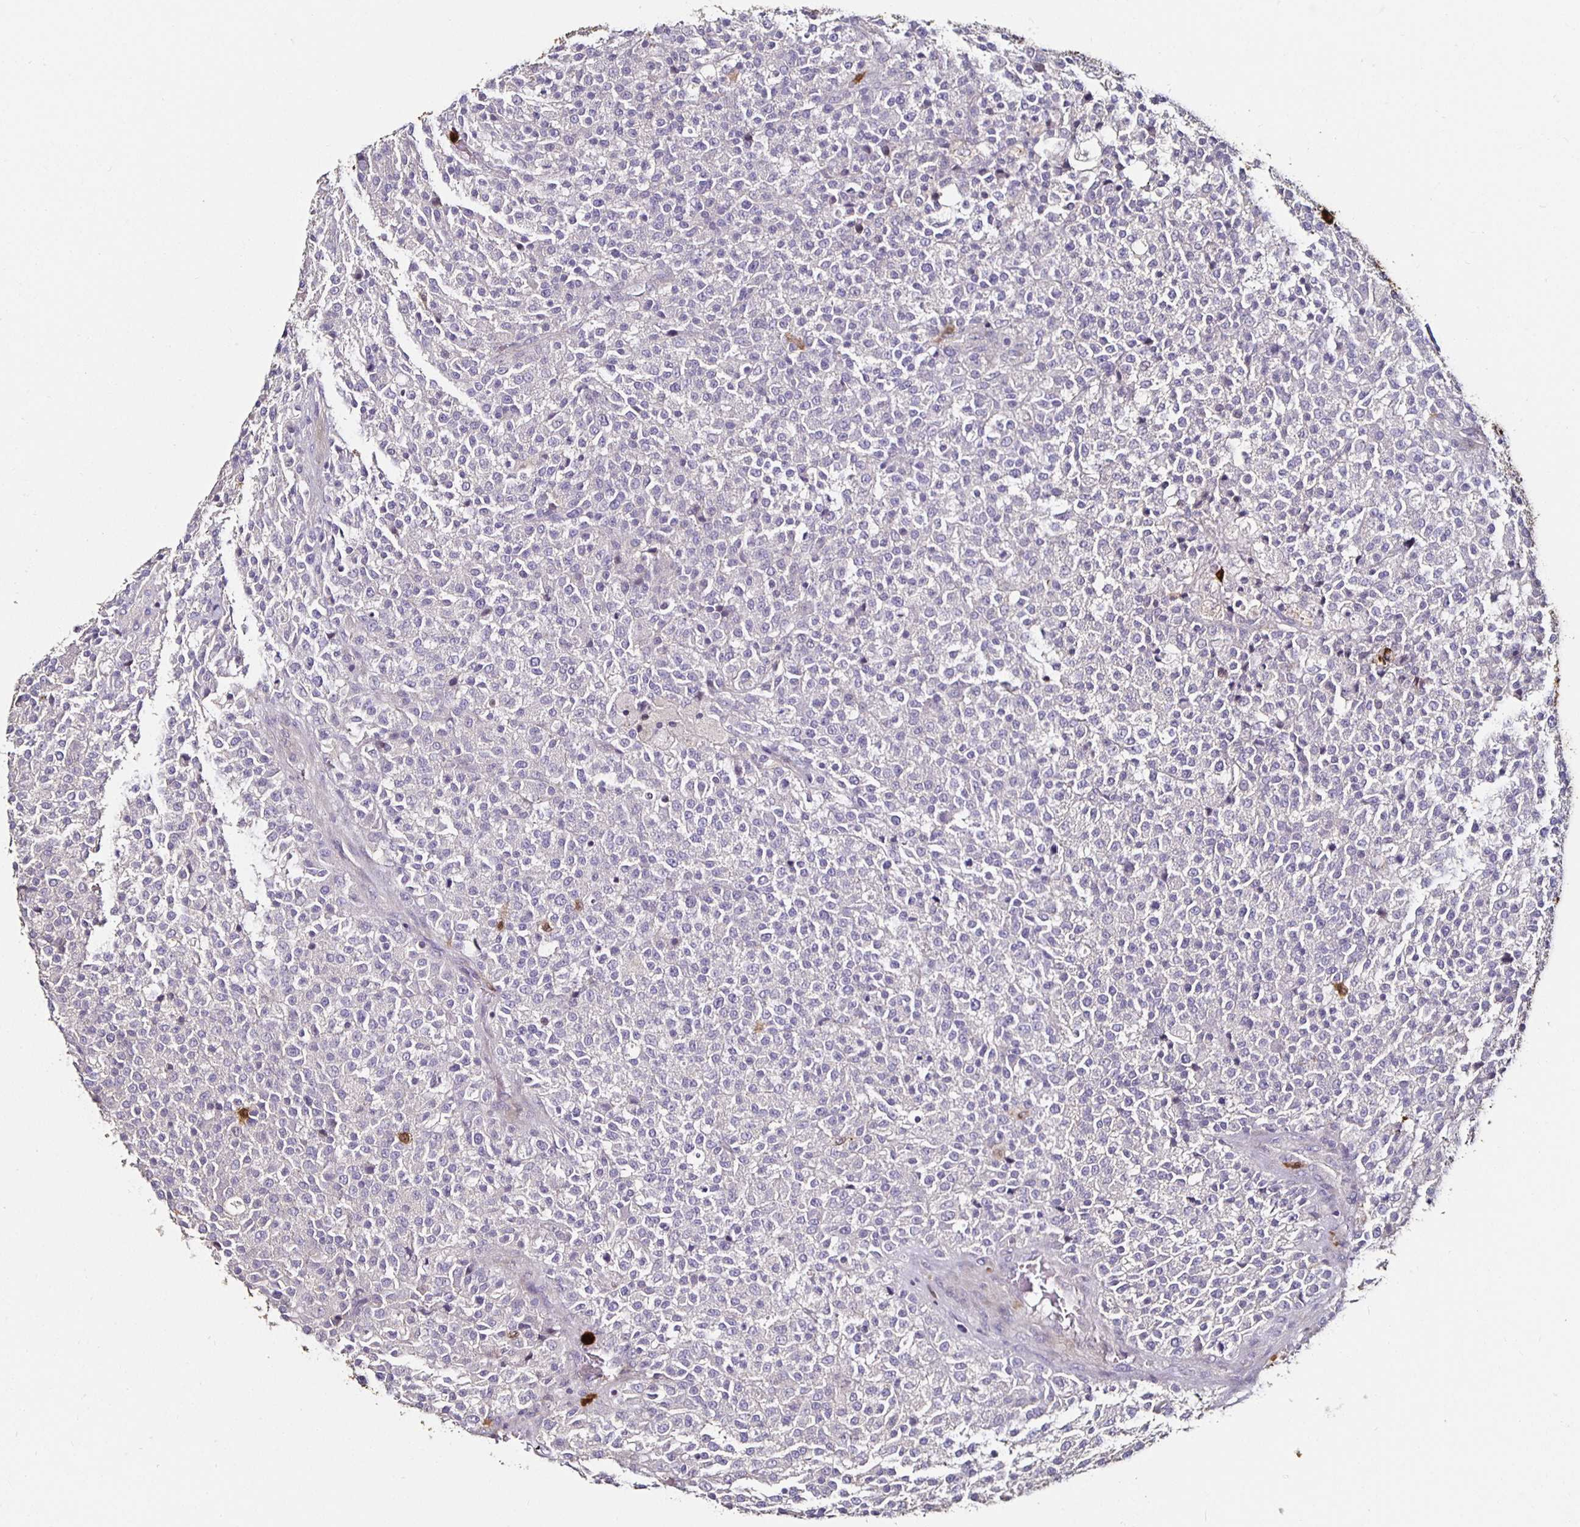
{"staining": {"intensity": "negative", "quantity": "none", "location": "none"}, "tissue": "testis cancer", "cell_type": "Tumor cells", "image_type": "cancer", "snomed": [{"axis": "morphology", "description": "Seminoma, NOS"}, {"axis": "topography", "description": "Testis"}], "caption": "A high-resolution photomicrograph shows immunohistochemistry staining of seminoma (testis), which demonstrates no significant positivity in tumor cells.", "gene": "TLR4", "patient": {"sex": "male", "age": 59}}